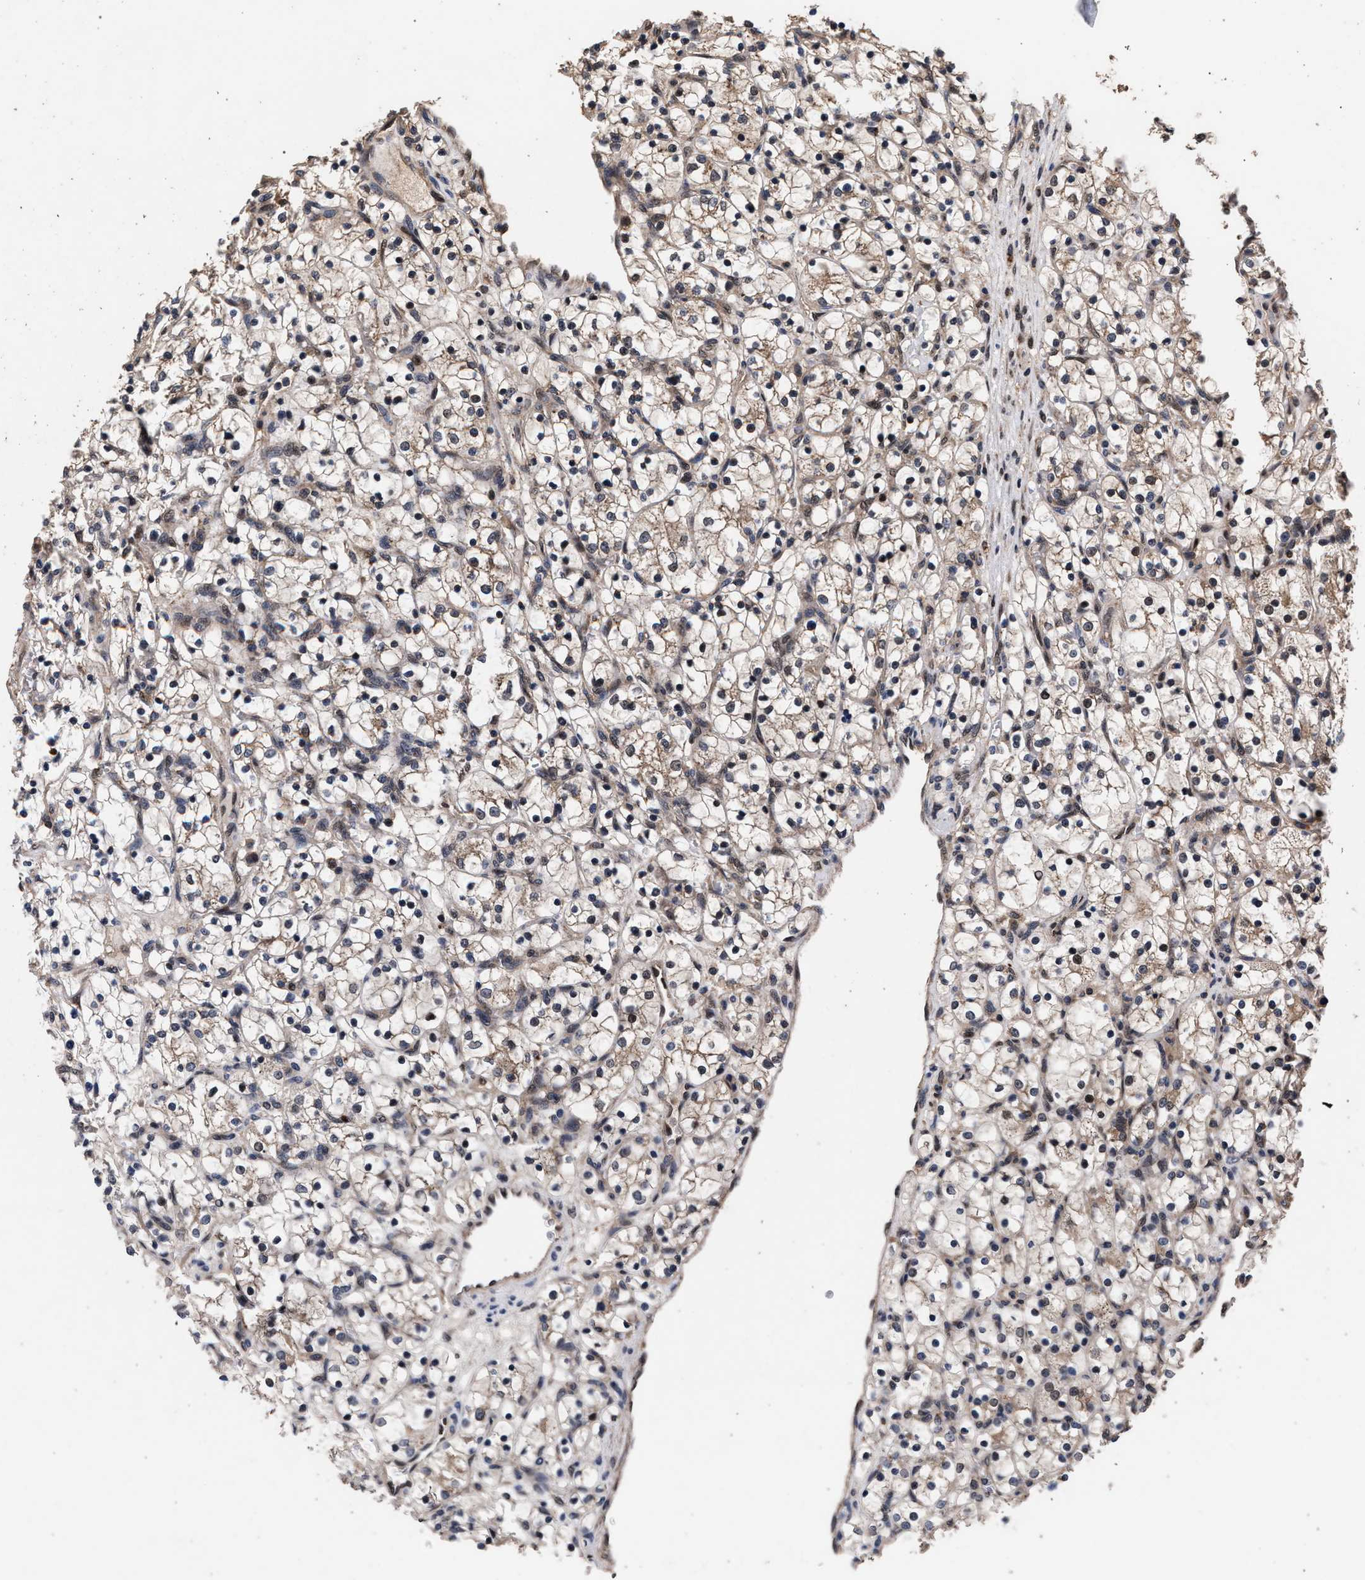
{"staining": {"intensity": "moderate", "quantity": ">75%", "location": "cytoplasmic/membranous"}, "tissue": "renal cancer", "cell_type": "Tumor cells", "image_type": "cancer", "snomed": [{"axis": "morphology", "description": "Adenocarcinoma, NOS"}, {"axis": "topography", "description": "Kidney"}], "caption": "This image exhibits adenocarcinoma (renal) stained with immunohistochemistry (IHC) to label a protein in brown. The cytoplasmic/membranous of tumor cells show moderate positivity for the protein. Nuclei are counter-stained blue.", "gene": "ACOX1", "patient": {"sex": "female", "age": 69}}